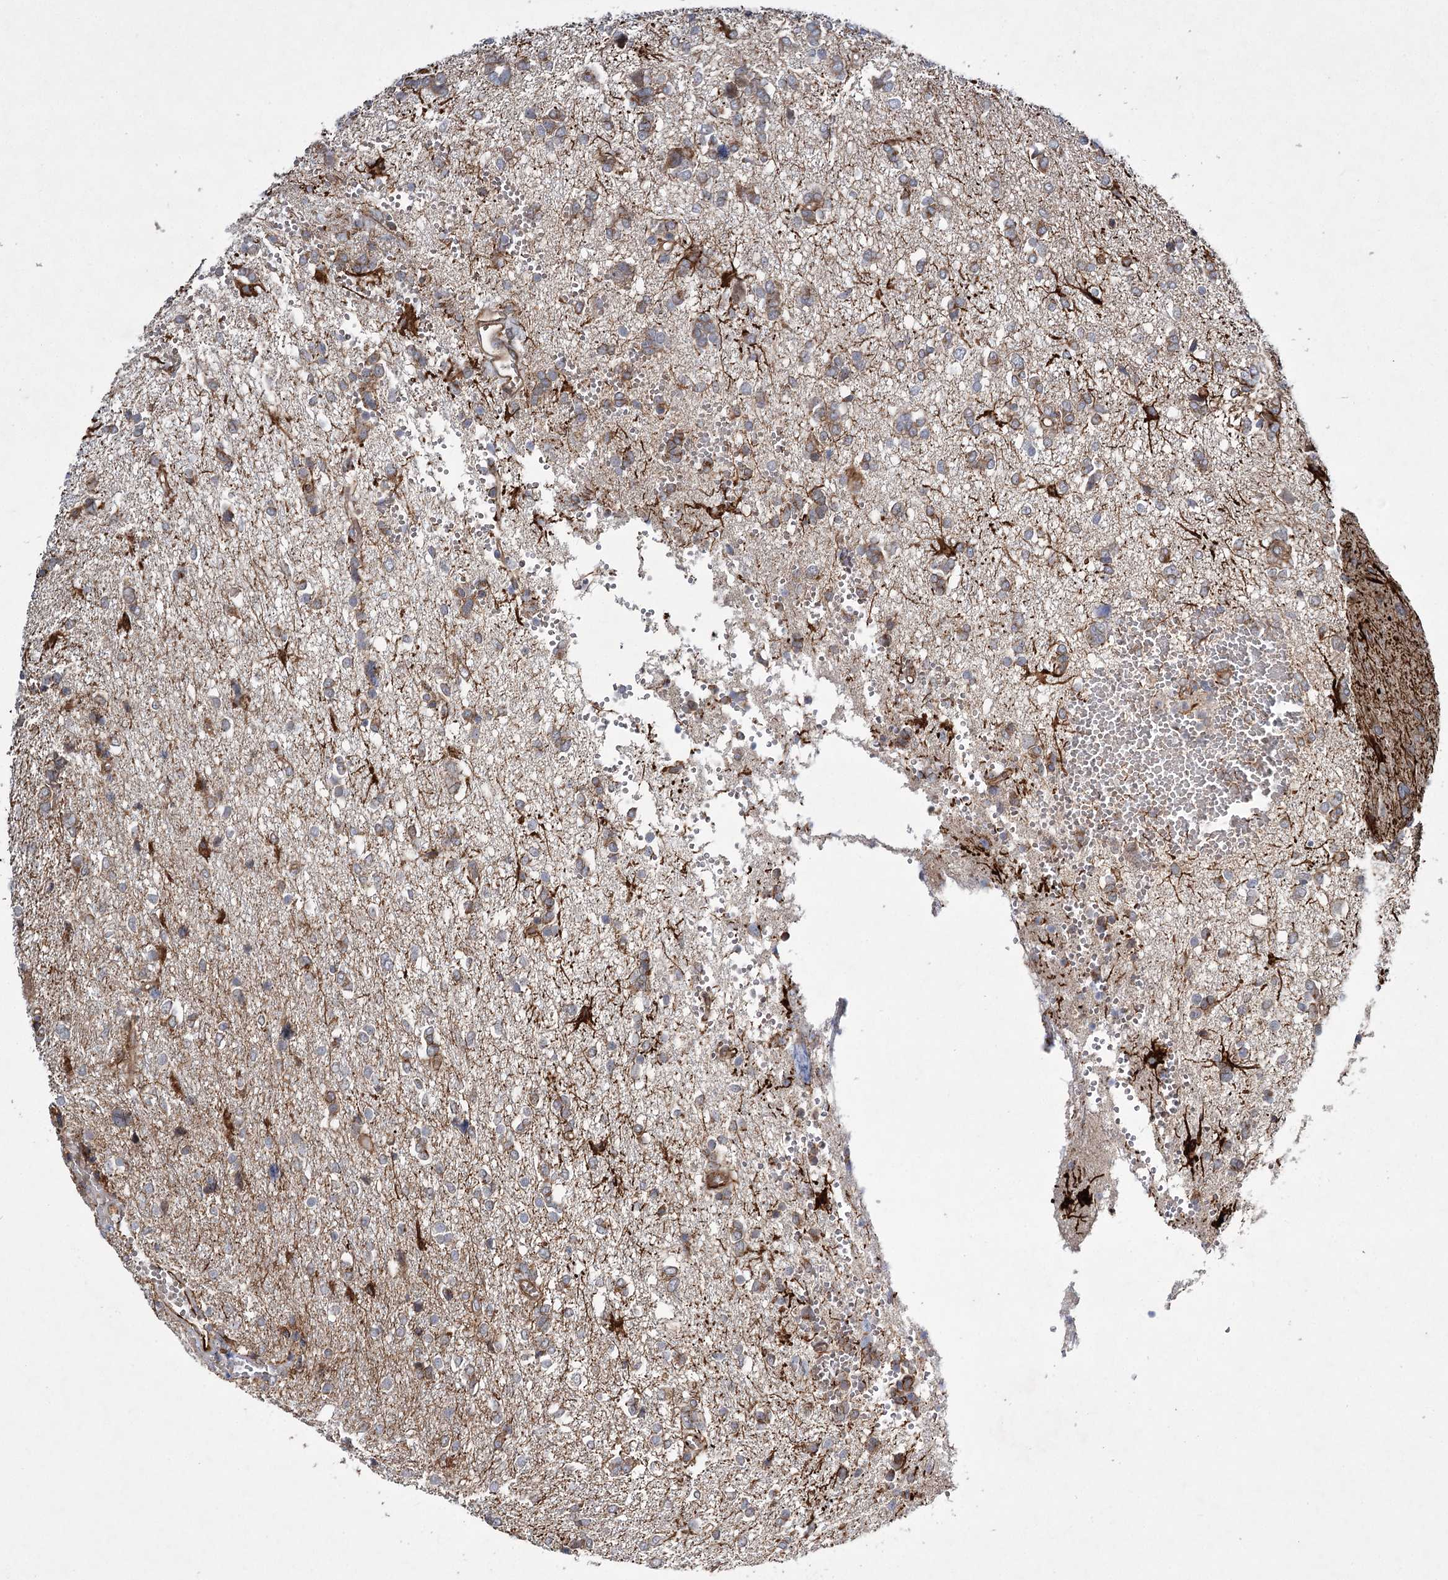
{"staining": {"intensity": "moderate", "quantity": "<25%", "location": "cytoplasmic/membranous"}, "tissue": "glioma", "cell_type": "Tumor cells", "image_type": "cancer", "snomed": [{"axis": "morphology", "description": "Glioma, malignant, High grade"}, {"axis": "topography", "description": "Brain"}], "caption": "The image shows staining of malignant glioma (high-grade), revealing moderate cytoplasmic/membranous protein positivity (brown color) within tumor cells.", "gene": "DPEP2", "patient": {"sex": "female", "age": 59}}